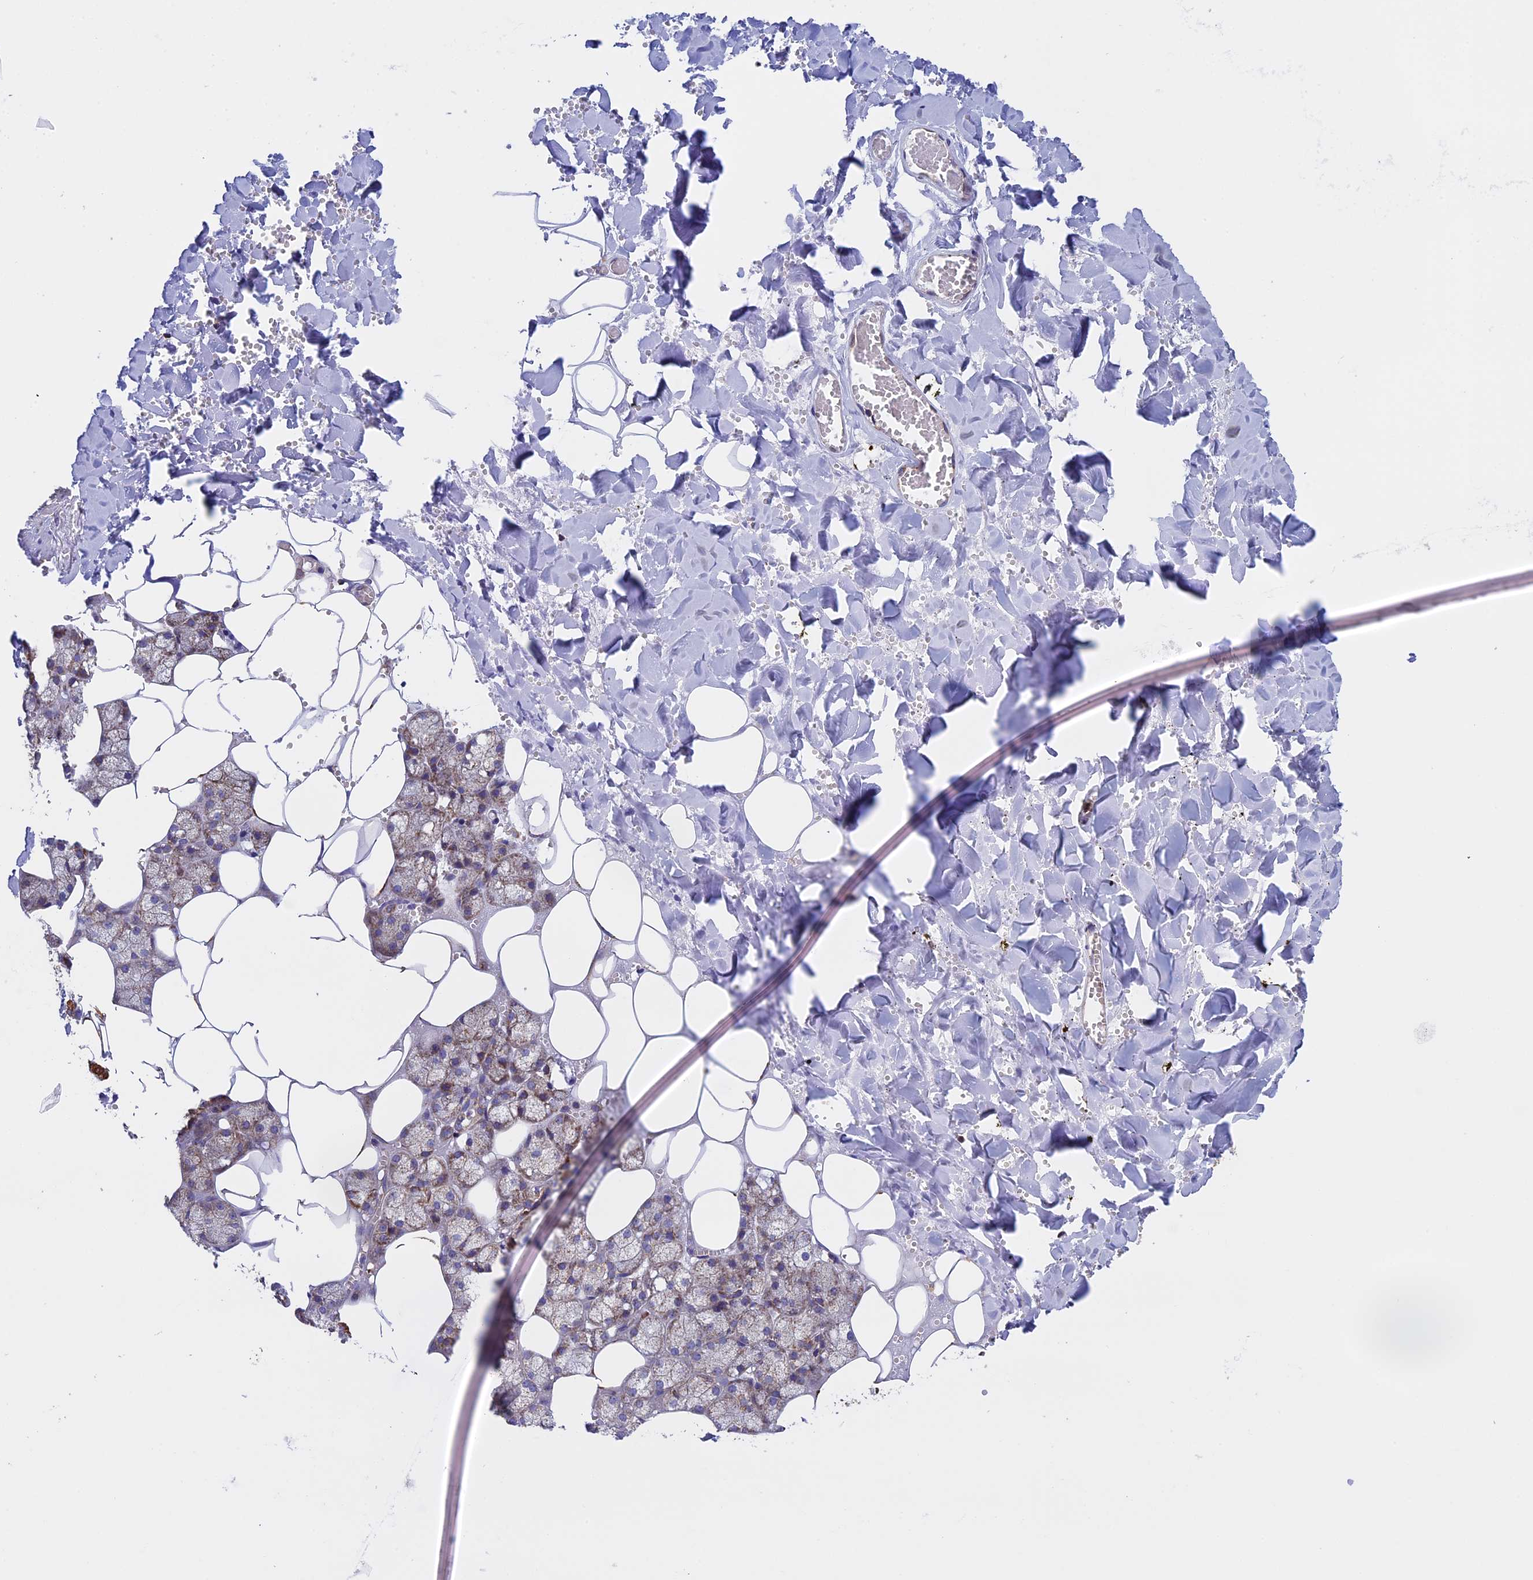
{"staining": {"intensity": "strong", "quantity": "25%-75%", "location": "cytoplasmic/membranous"}, "tissue": "salivary gland", "cell_type": "Glandular cells", "image_type": "normal", "snomed": [{"axis": "morphology", "description": "Normal tissue, NOS"}, {"axis": "topography", "description": "Salivary gland"}], "caption": "Salivary gland stained with a brown dye shows strong cytoplasmic/membranous positive expression in about 25%-75% of glandular cells.", "gene": "SLC9A5", "patient": {"sex": "male", "age": 62}}